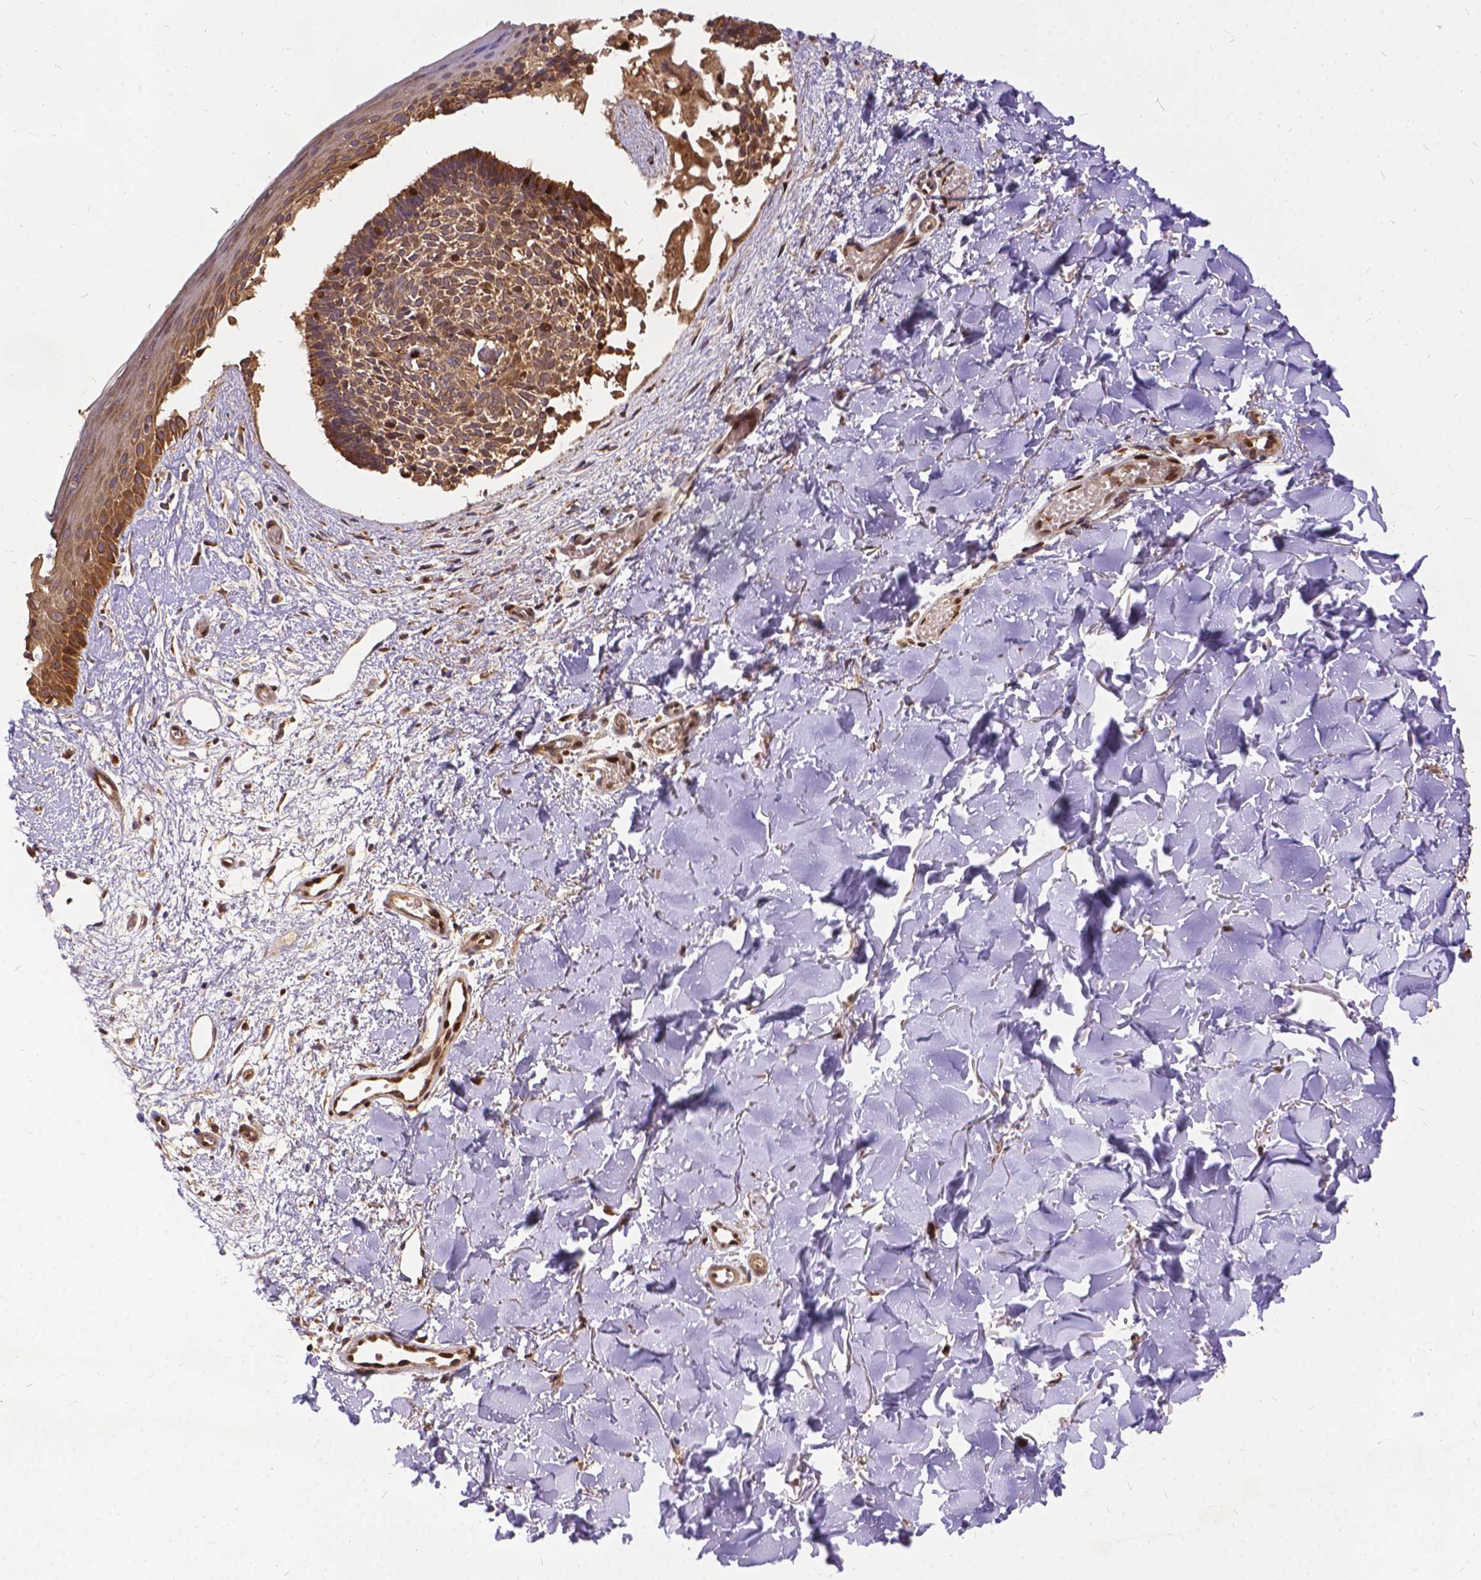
{"staining": {"intensity": "moderate", "quantity": ">75%", "location": "cytoplasmic/membranous"}, "tissue": "skin cancer", "cell_type": "Tumor cells", "image_type": "cancer", "snomed": [{"axis": "morphology", "description": "Basal cell carcinoma"}, {"axis": "topography", "description": "Skin"}], "caption": "A micrograph of skin cancer (basal cell carcinoma) stained for a protein exhibits moderate cytoplasmic/membranous brown staining in tumor cells.", "gene": "DENND6A", "patient": {"sex": "male", "age": 51}}